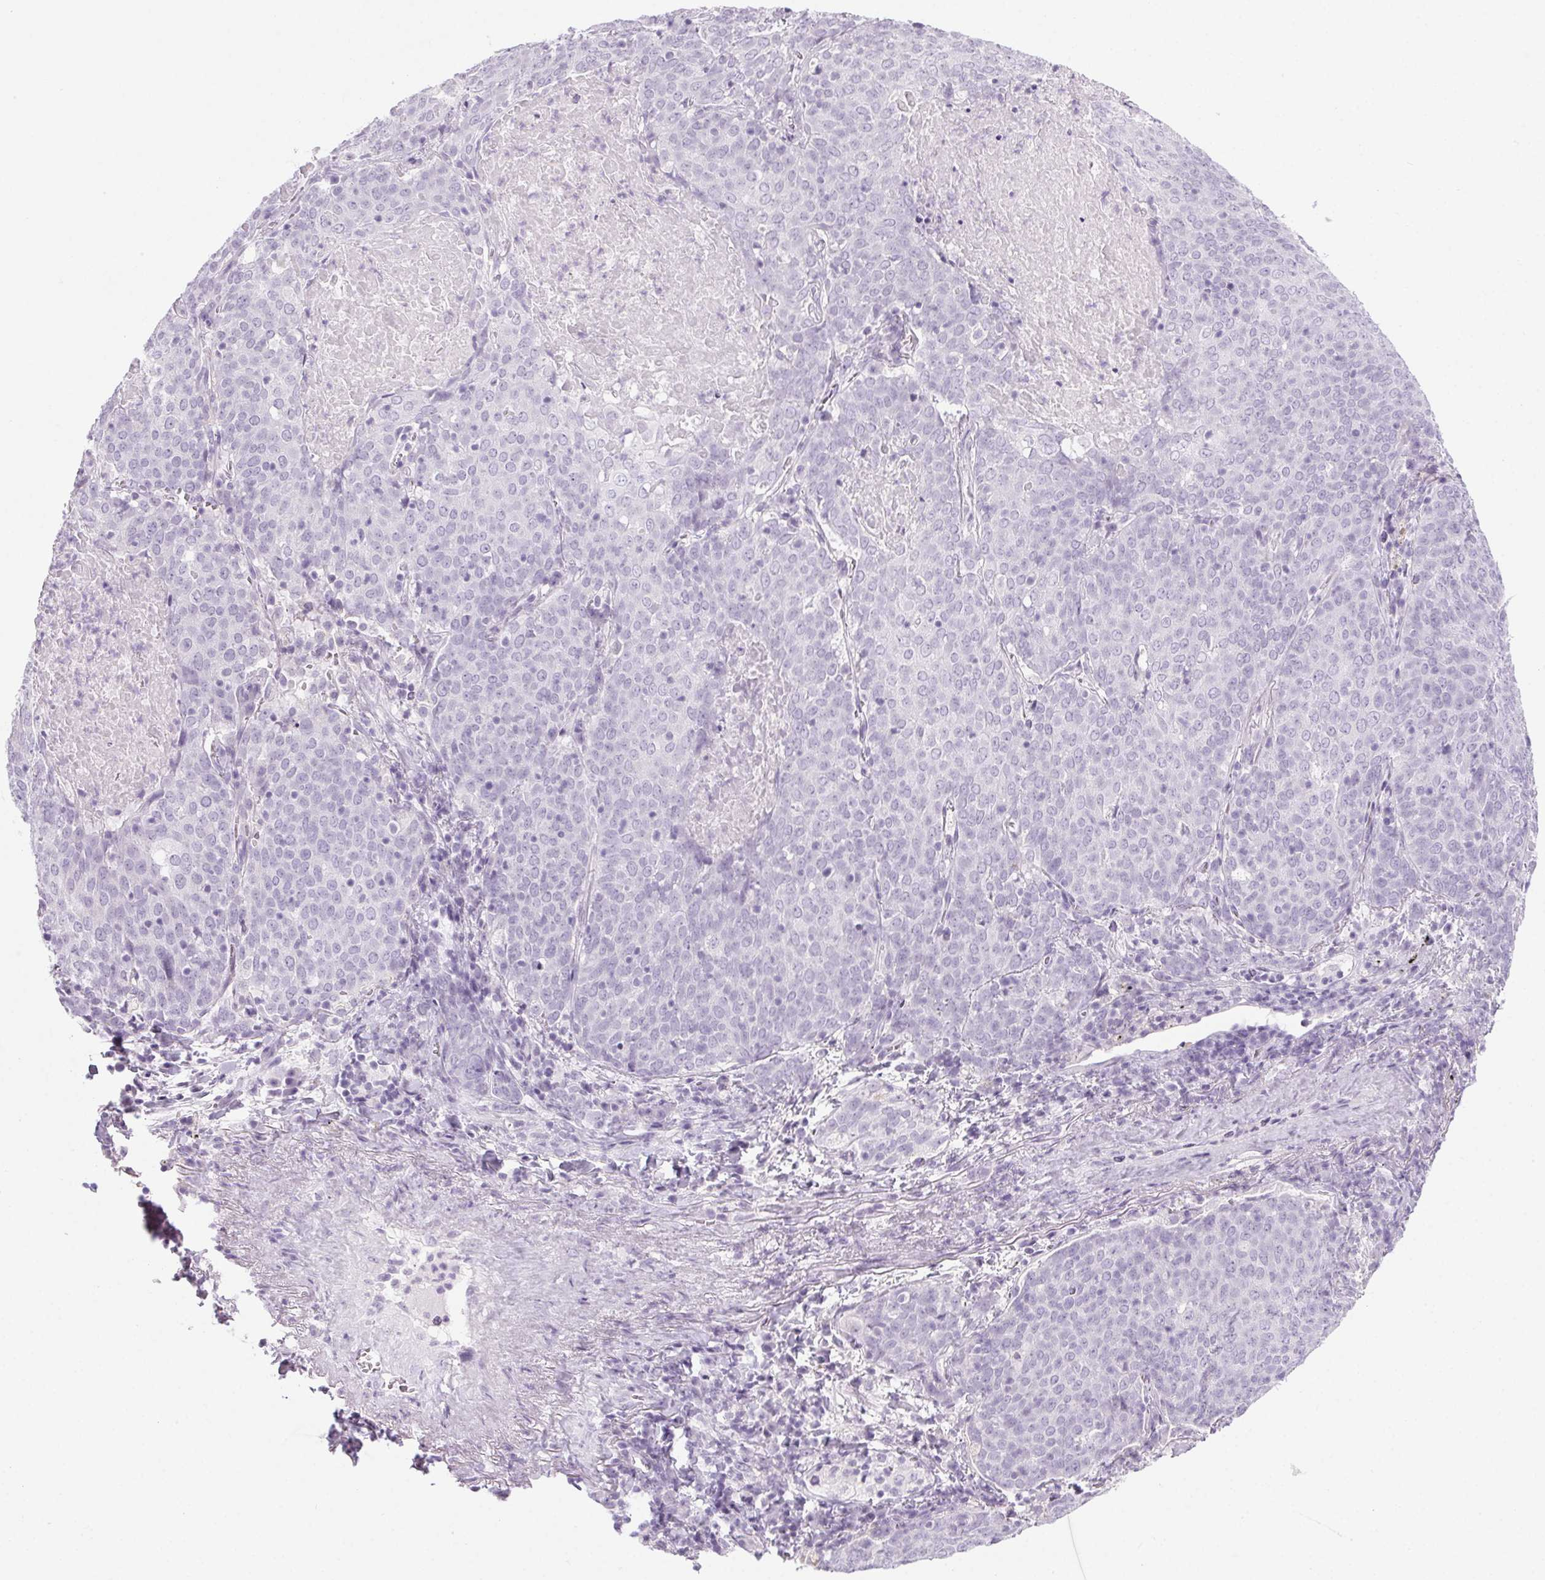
{"staining": {"intensity": "negative", "quantity": "none", "location": "none"}, "tissue": "lung cancer", "cell_type": "Tumor cells", "image_type": "cancer", "snomed": [{"axis": "morphology", "description": "Squamous cell carcinoma, NOS"}, {"axis": "topography", "description": "Lung"}], "caption": "DAB immunohistochemical staining of lung cancer demonstrates no significant staining in tumor cells.", "gene": "LRP2", "patient": {"sex": "male", "age": 82}}